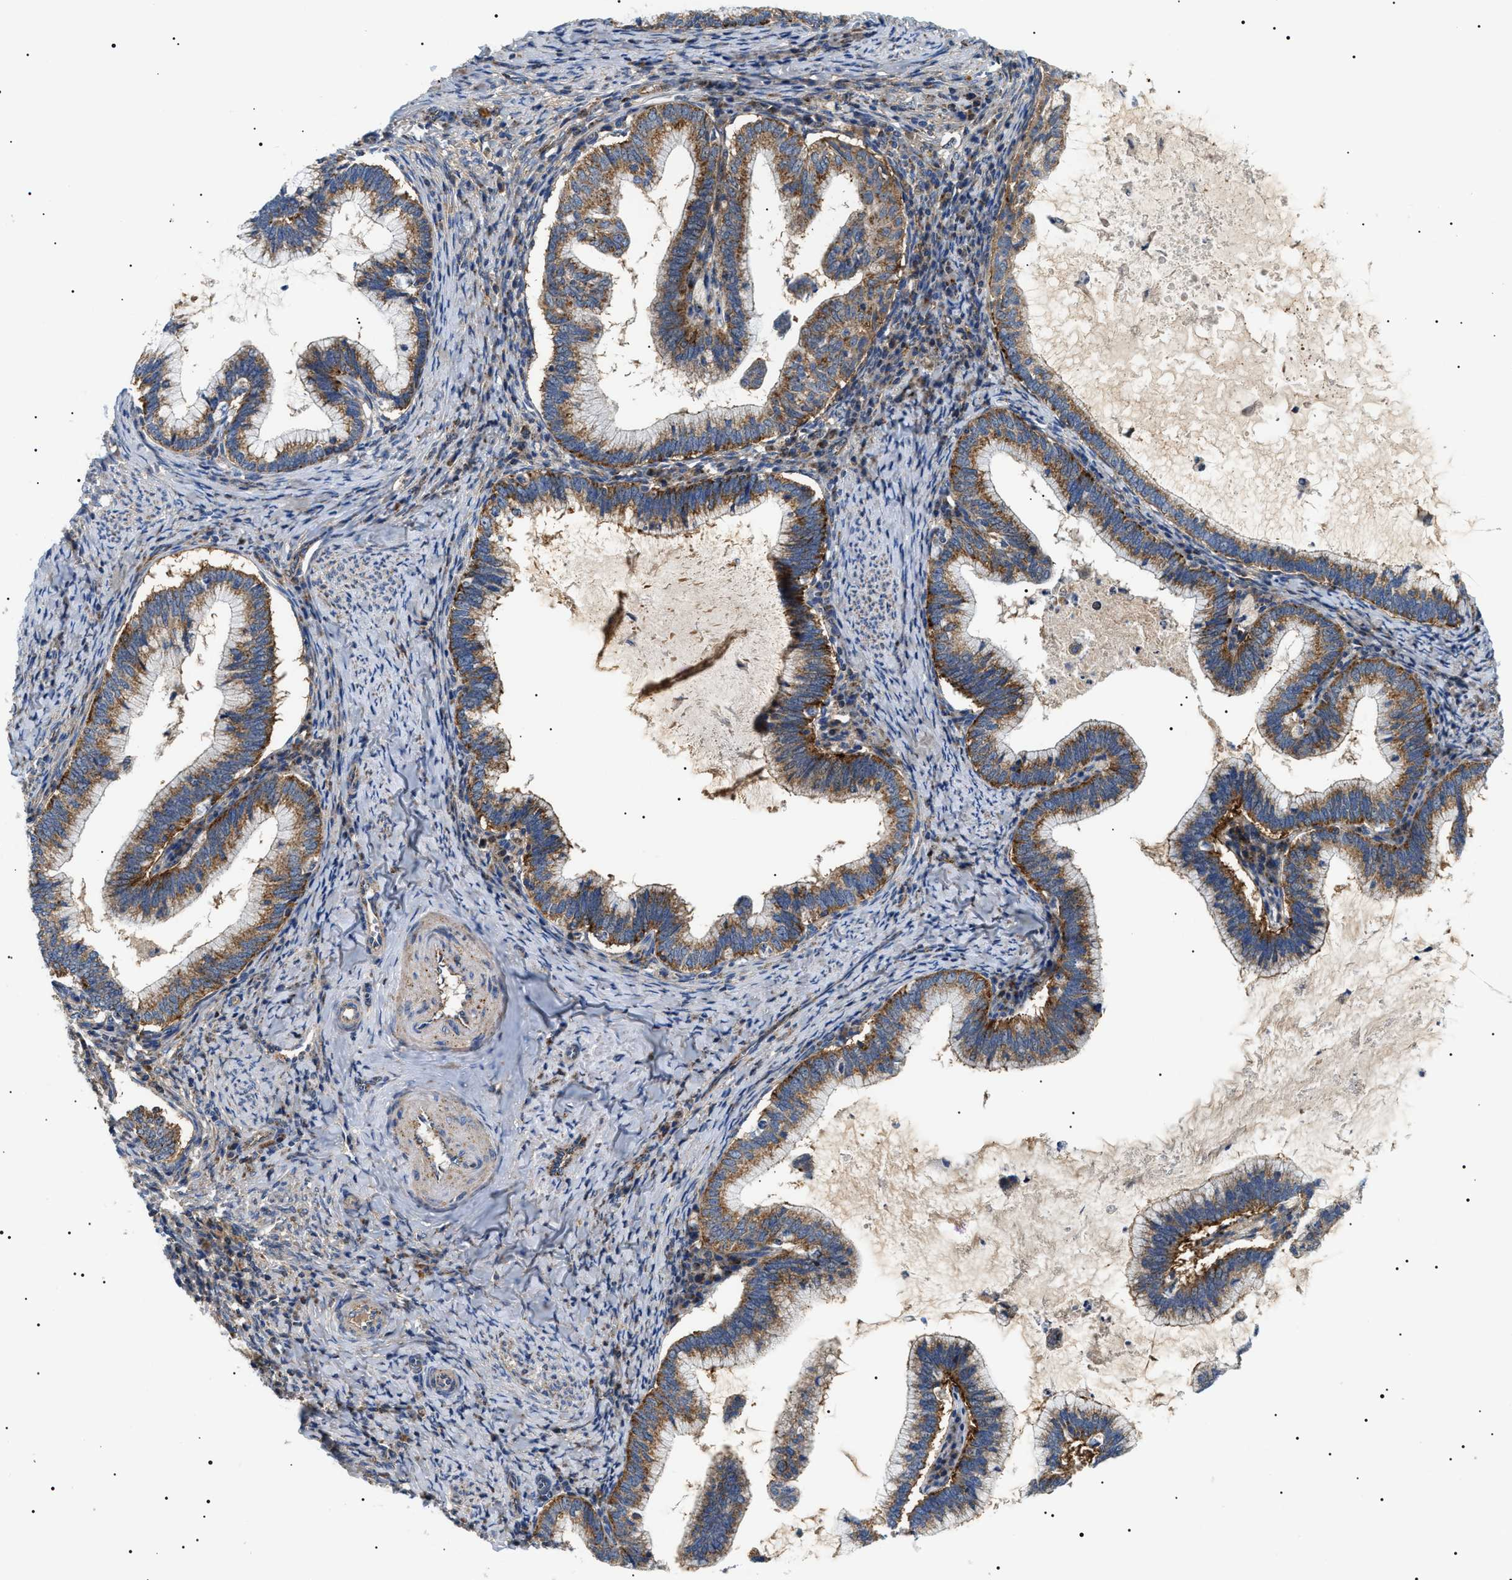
{"staining": {"intensity": "strong", "quantity": ">75%", "location": "cytoplasmic/membranous"}, "tissue": "cervical cancer", "cell_type": "Tumor cells", "image_type": "cancer", "snomed": [{"axis": "morphology", "description": "Adenocarcinoma, NOS"}, {"axis": "topography", "description": "Cervix"}], "caption": "Protein staining exhibits strong cytoplasmic/membranous positivity in approximately >75% of tumor cells in cervical adenocarcinoma. (DAB IHC, brown staining for protein, blue staining for nuclei).", "gene": "OXSM", "patient": {"sex": "female", "age": 36}}